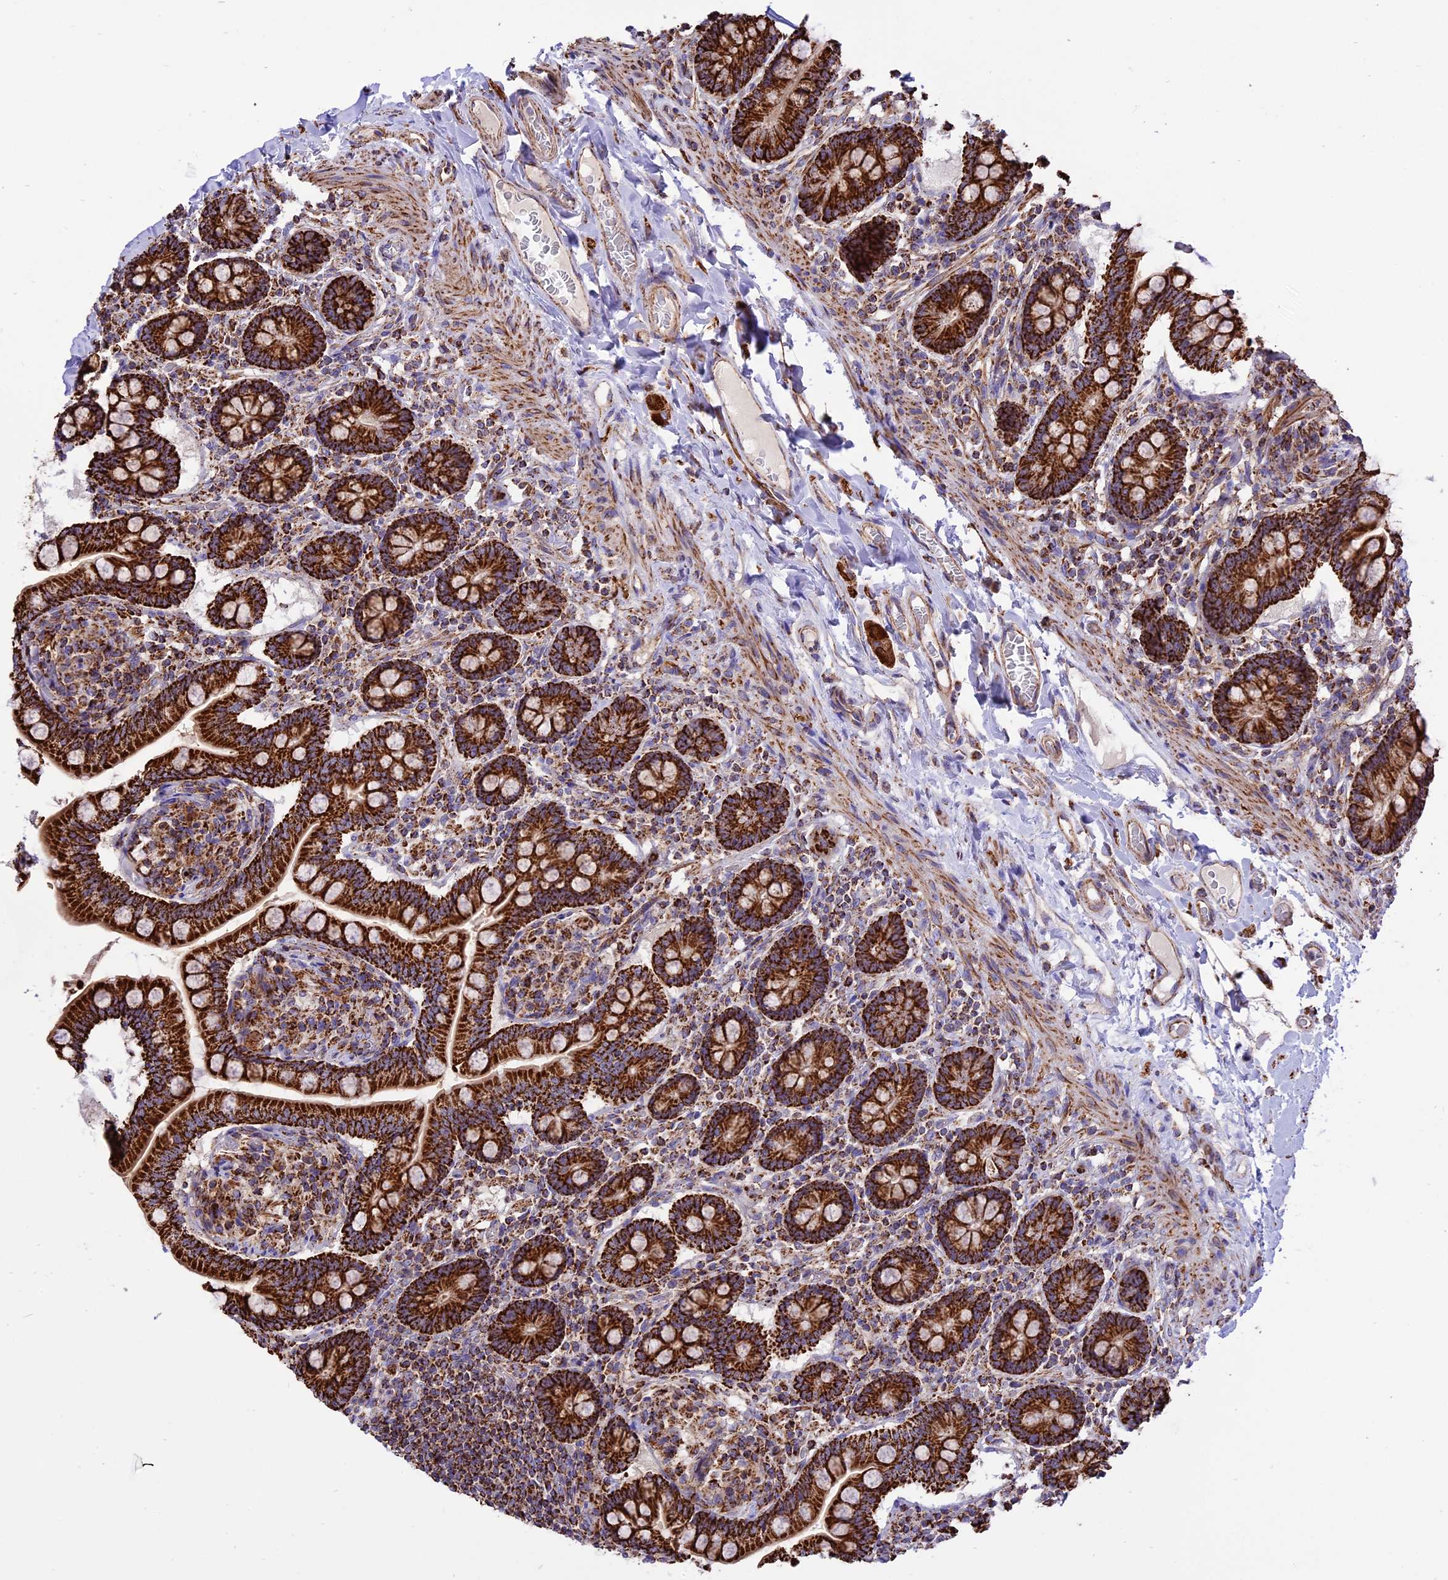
{"staining": {"intensity": "strong", "quantity": ">75%", "location": "cytoplasmic/membranous"}, "tissue": "small intestine", "cell_type": "Glandular cells", "image_type": "normal", "snomed": [{"axis": "morphology", "description": "Normal tissue, NOS"}, {"axis": "topography", "description": "Small intestine"}], "caption": "High-power microscopy captured an IHC histopathology image of benign small intestine, revealing strong cytoplasmic/membranous expression in approximately >75% of glandular cells. The staining was performed using DAB (3,3'-diaminobenzidine) to visualize the protein expression in brown, while the nuclei were stained in blue with hematoxylin (Magnification: 20x).", "gene": "TTC4", "patient": {"sex": "female", "age": 64}}